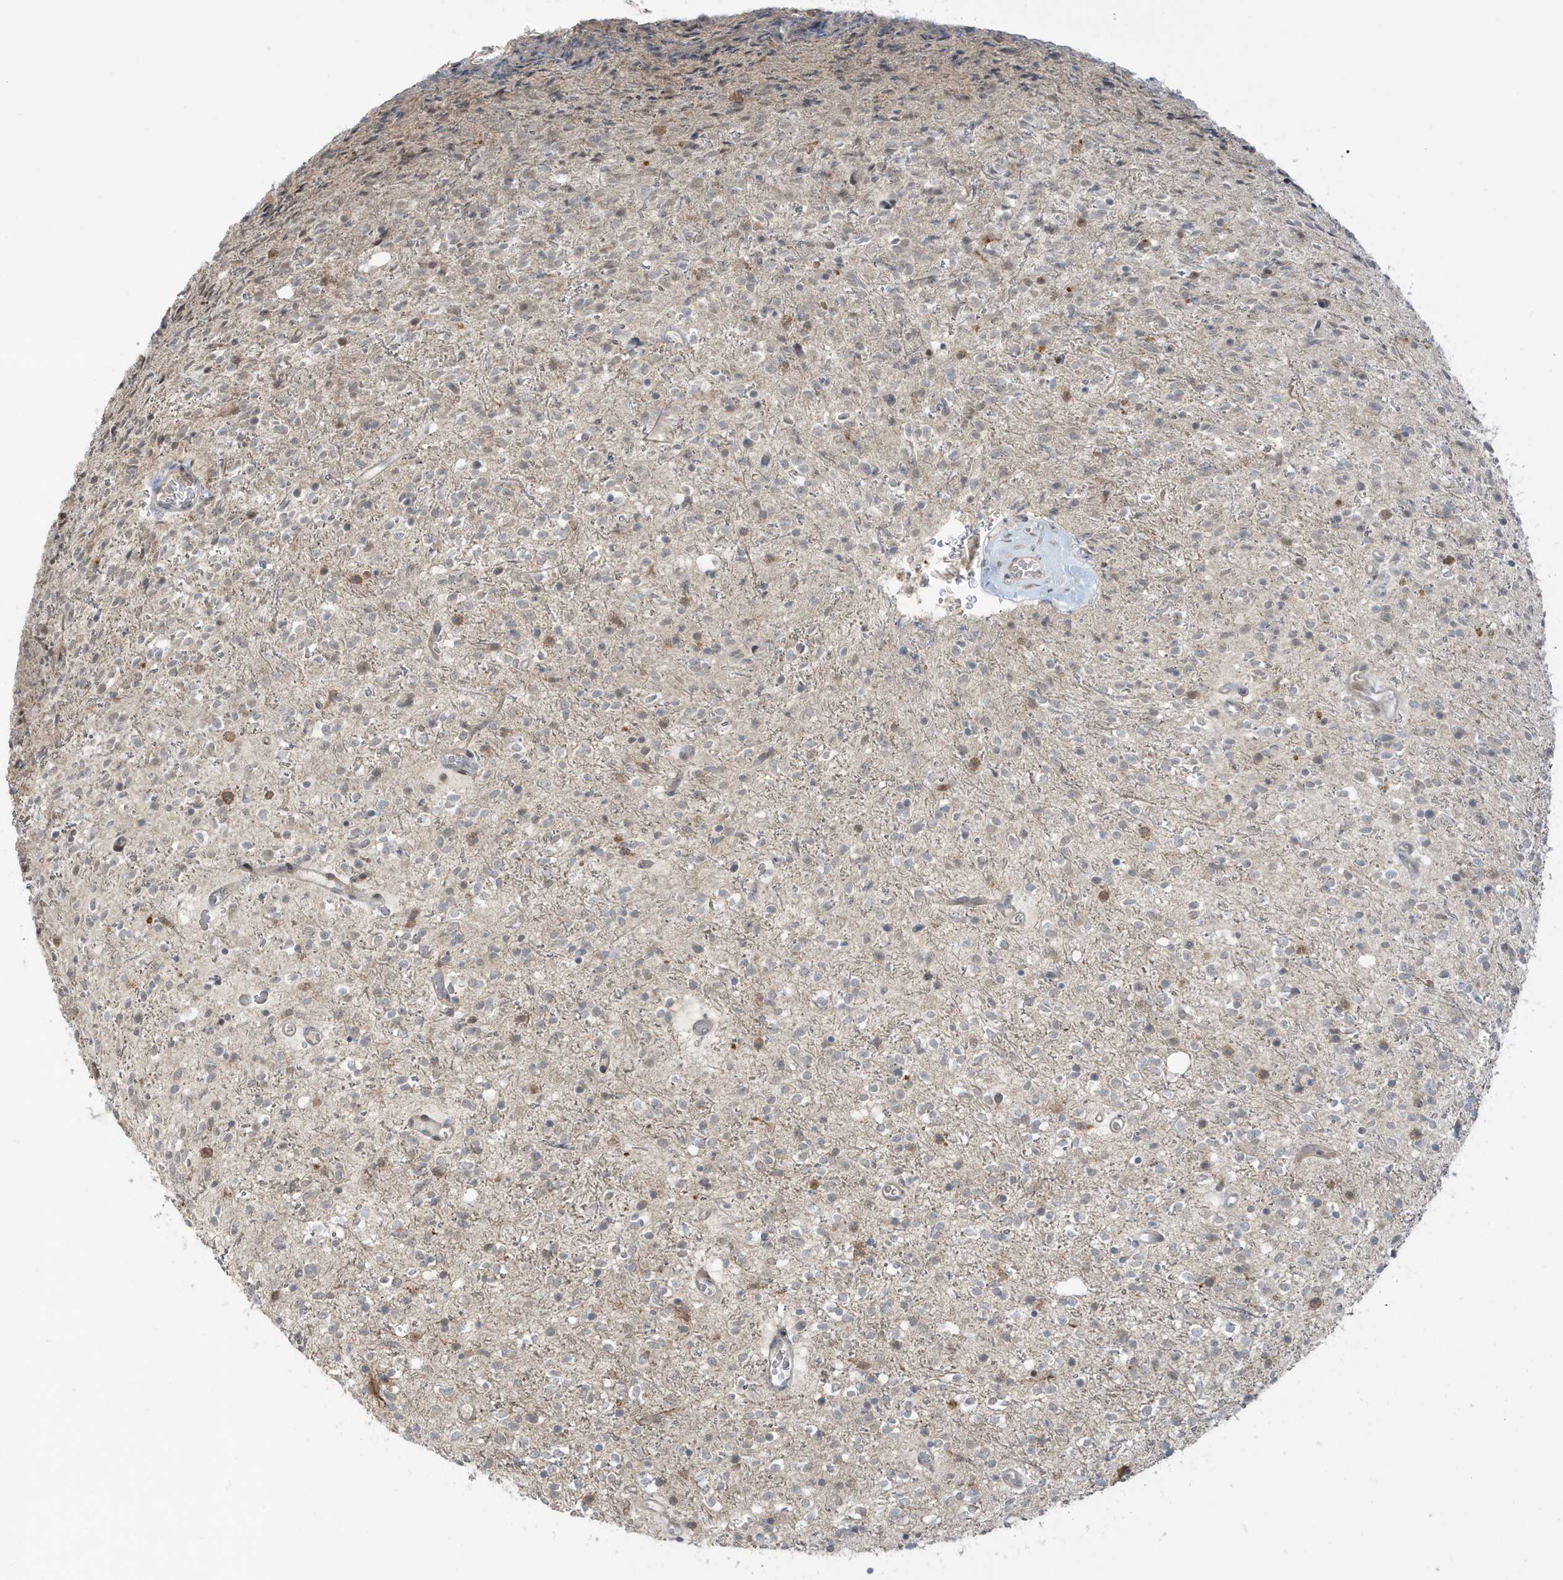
{"staining": {"intensity": "moderate", "quantity": "<25%", "location": "cytoplasmic/membranous"}, "tissue": "glioma", "cell_type": "Tumor cells", "image_type": "cancer", "snomed": [{"axis": "morphology", "description": "Glioma, malignant, High grade"}, {"axis": "topography", "description": "Brain"}], "caption": "Moderate cytoplasmic/membranous protein expression is appreciated in approximately <25% of tumor cells in malignant glioma (high-grade).", "gene": "PRRT3", "patient": {"sex": "male", "age": 34}}